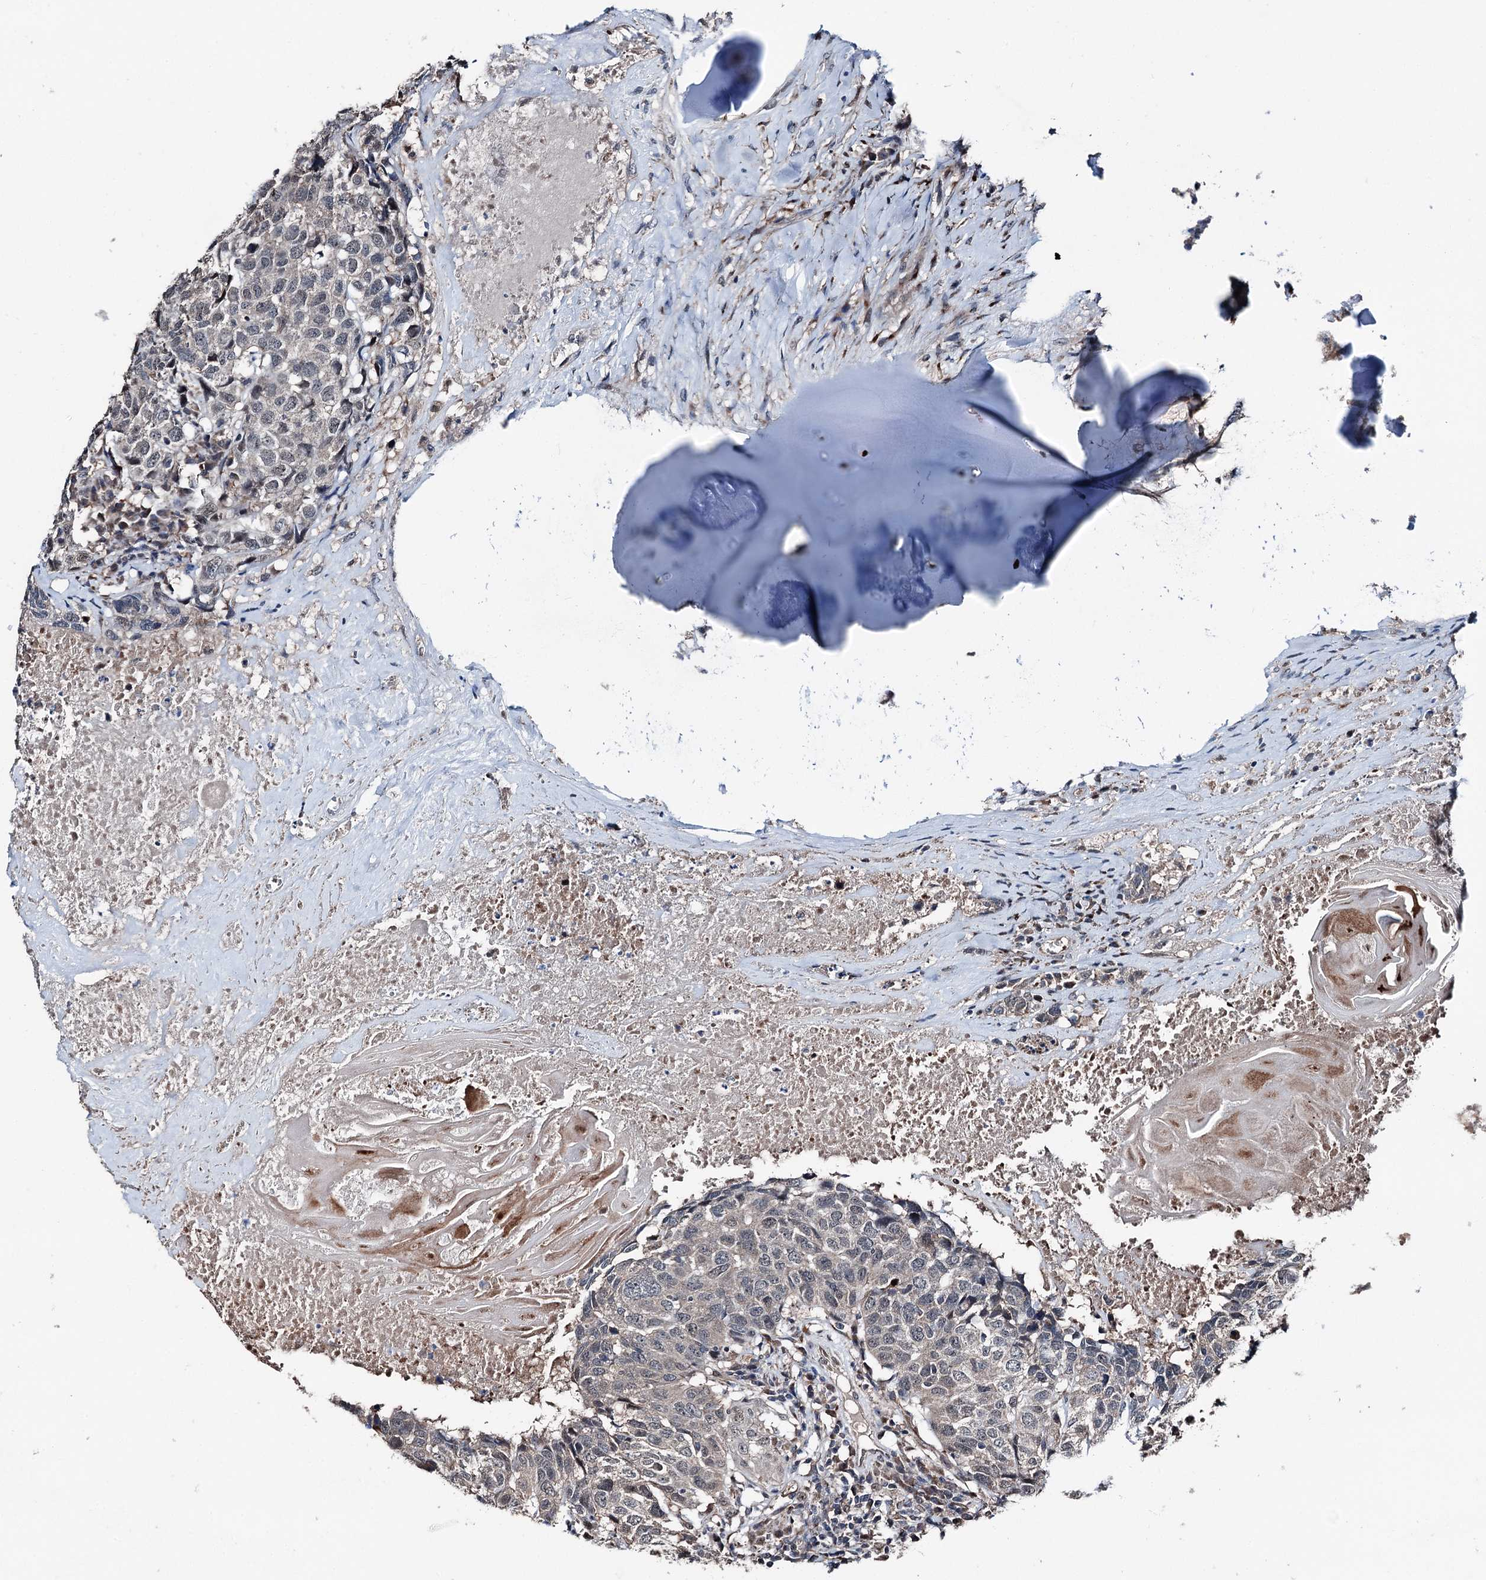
{"staining": {"intensity": "negative", "quantity": "none", "location": "none"}, "tissue": "head and neck cancer", "cell_type": "Tumor cells", "image_type": "cancer", "snomed": [{"axis": "morphology", "description": "Squamous cell carcinoma, NOS"}, {"axis": "topography", "description": "Head-Neck"}], "caption": "Tumor cells are negative for protein expression in human head and neck cancer (squamous cell carcinoma).", "gene": "PSMD13", "patient": {"sex": "male", "age": 66}}